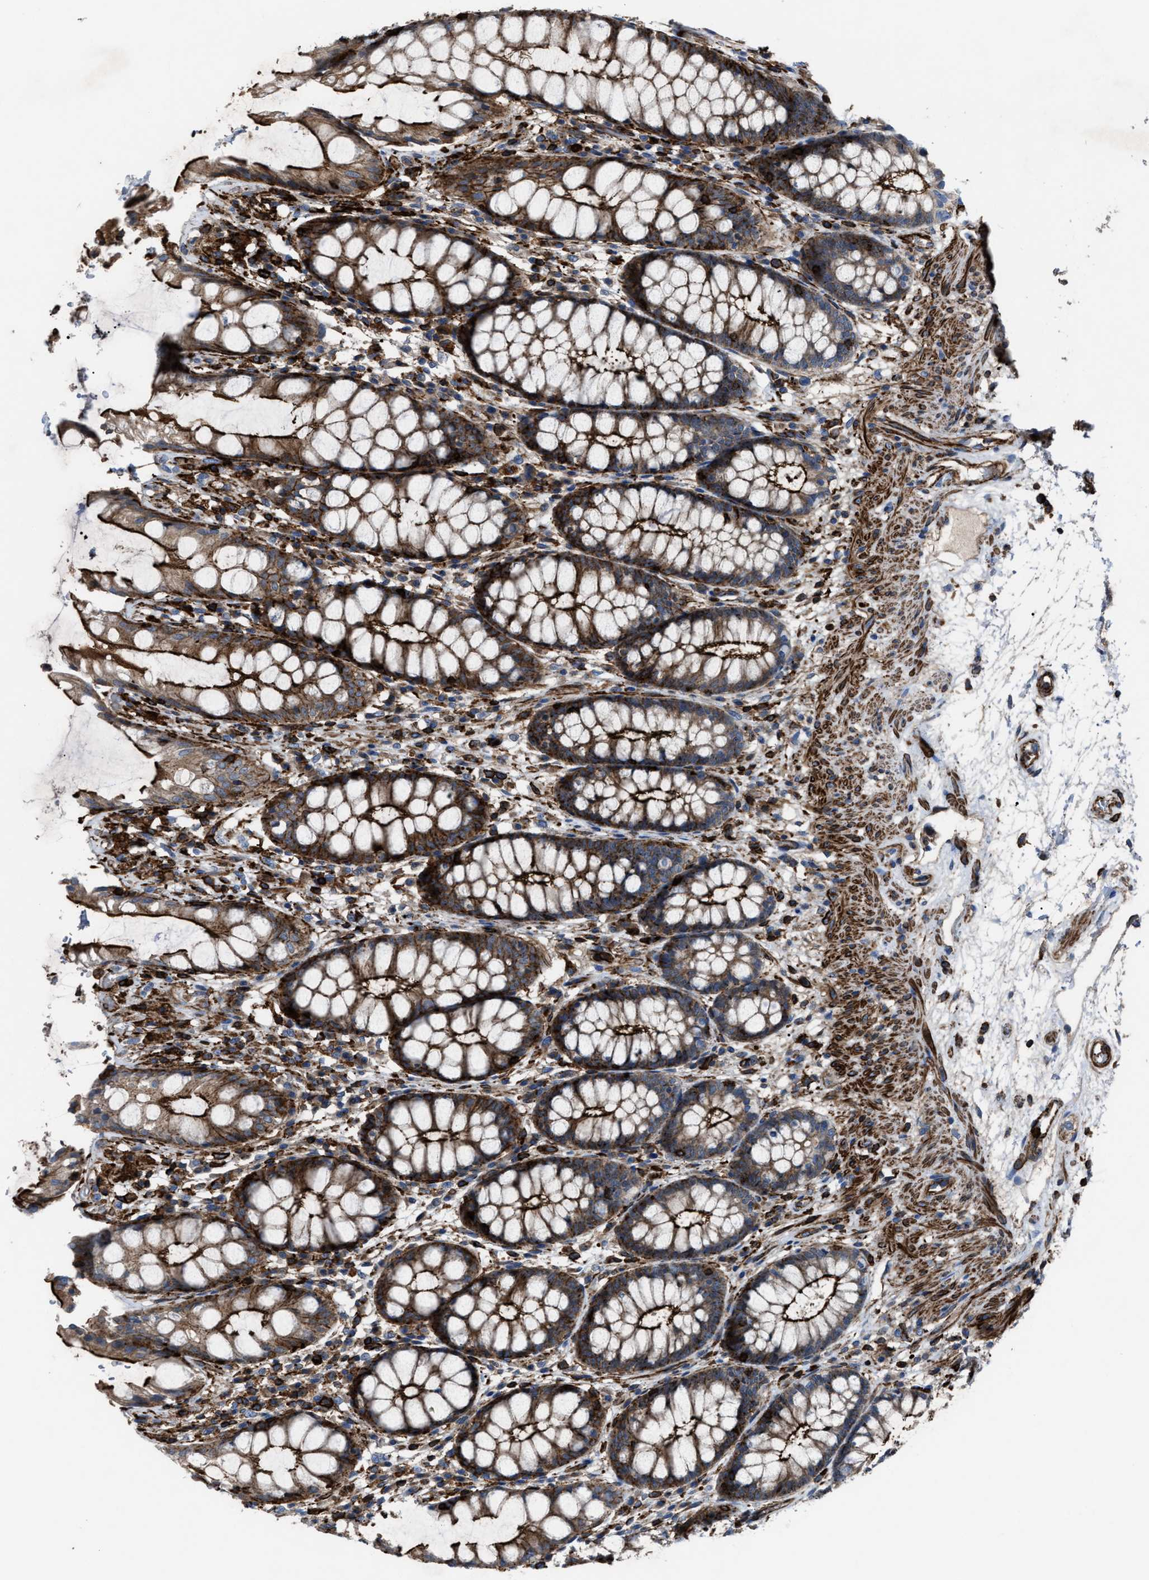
{"staining": {"intensity": "strong", "quantity": ">75%", "location": "cytoplasmic/membranous"}, "tissue": "rectum", "cell_type": "Glandular cells", "image_type": "normal", "snomed": [{"axis": "morphology", "description": "Normal tissue, NOS"}, {"axis": "topography", "description": "Rectum"}], "caption": "Rectum stained with immunohistochemistry (IHC) shows strong cytoplasmic/membranous positivity in about >75% of glandular cells. Using DAB (3,3'-diaminobenzidine) (brown) and hematoxylin (blue) stains, captured at high magnification using brightfield microscopy.", "gene": "AGPAT2", "patient": {"sex": "male", "age": 64}}